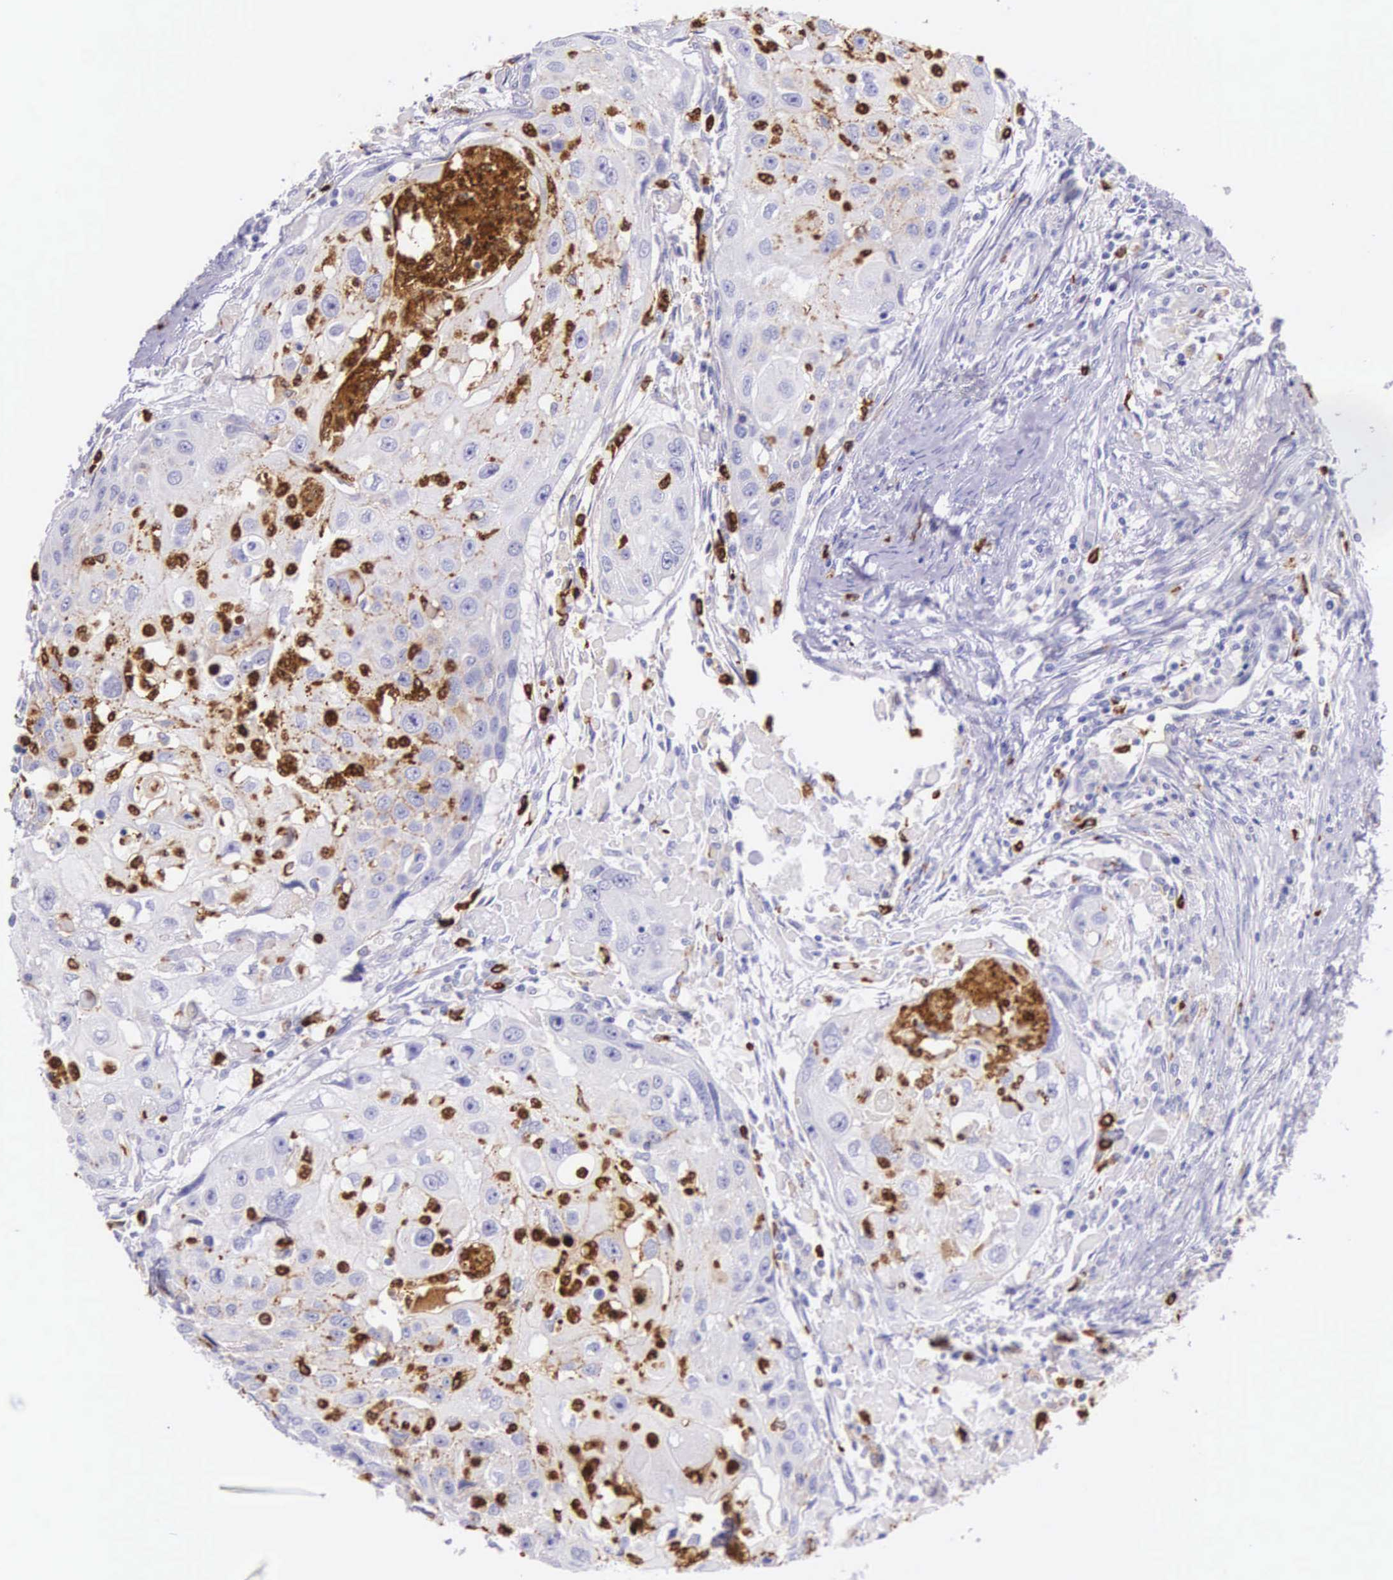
{"staining": {"intensity": "negative", "quantity": "none", "location": "none"}, "tissue": "head and neck cancer", "cell_type": "Tumor cells", "image_type": "cancer", "snomed": [{"axis": "morphology", "description": "Squamous cell carcinoma, NOS"}, {"axis": "topography", "description": "Head-Neck"}], "caption": "The histopathology image shows no significant expression in tumor cells of head and neck cancer. (DAB immunohistochemistry (IHC) with hematoxylin counter stain).", "gene": "FCN1", "patient": {"sex": "male", "age": 64}}